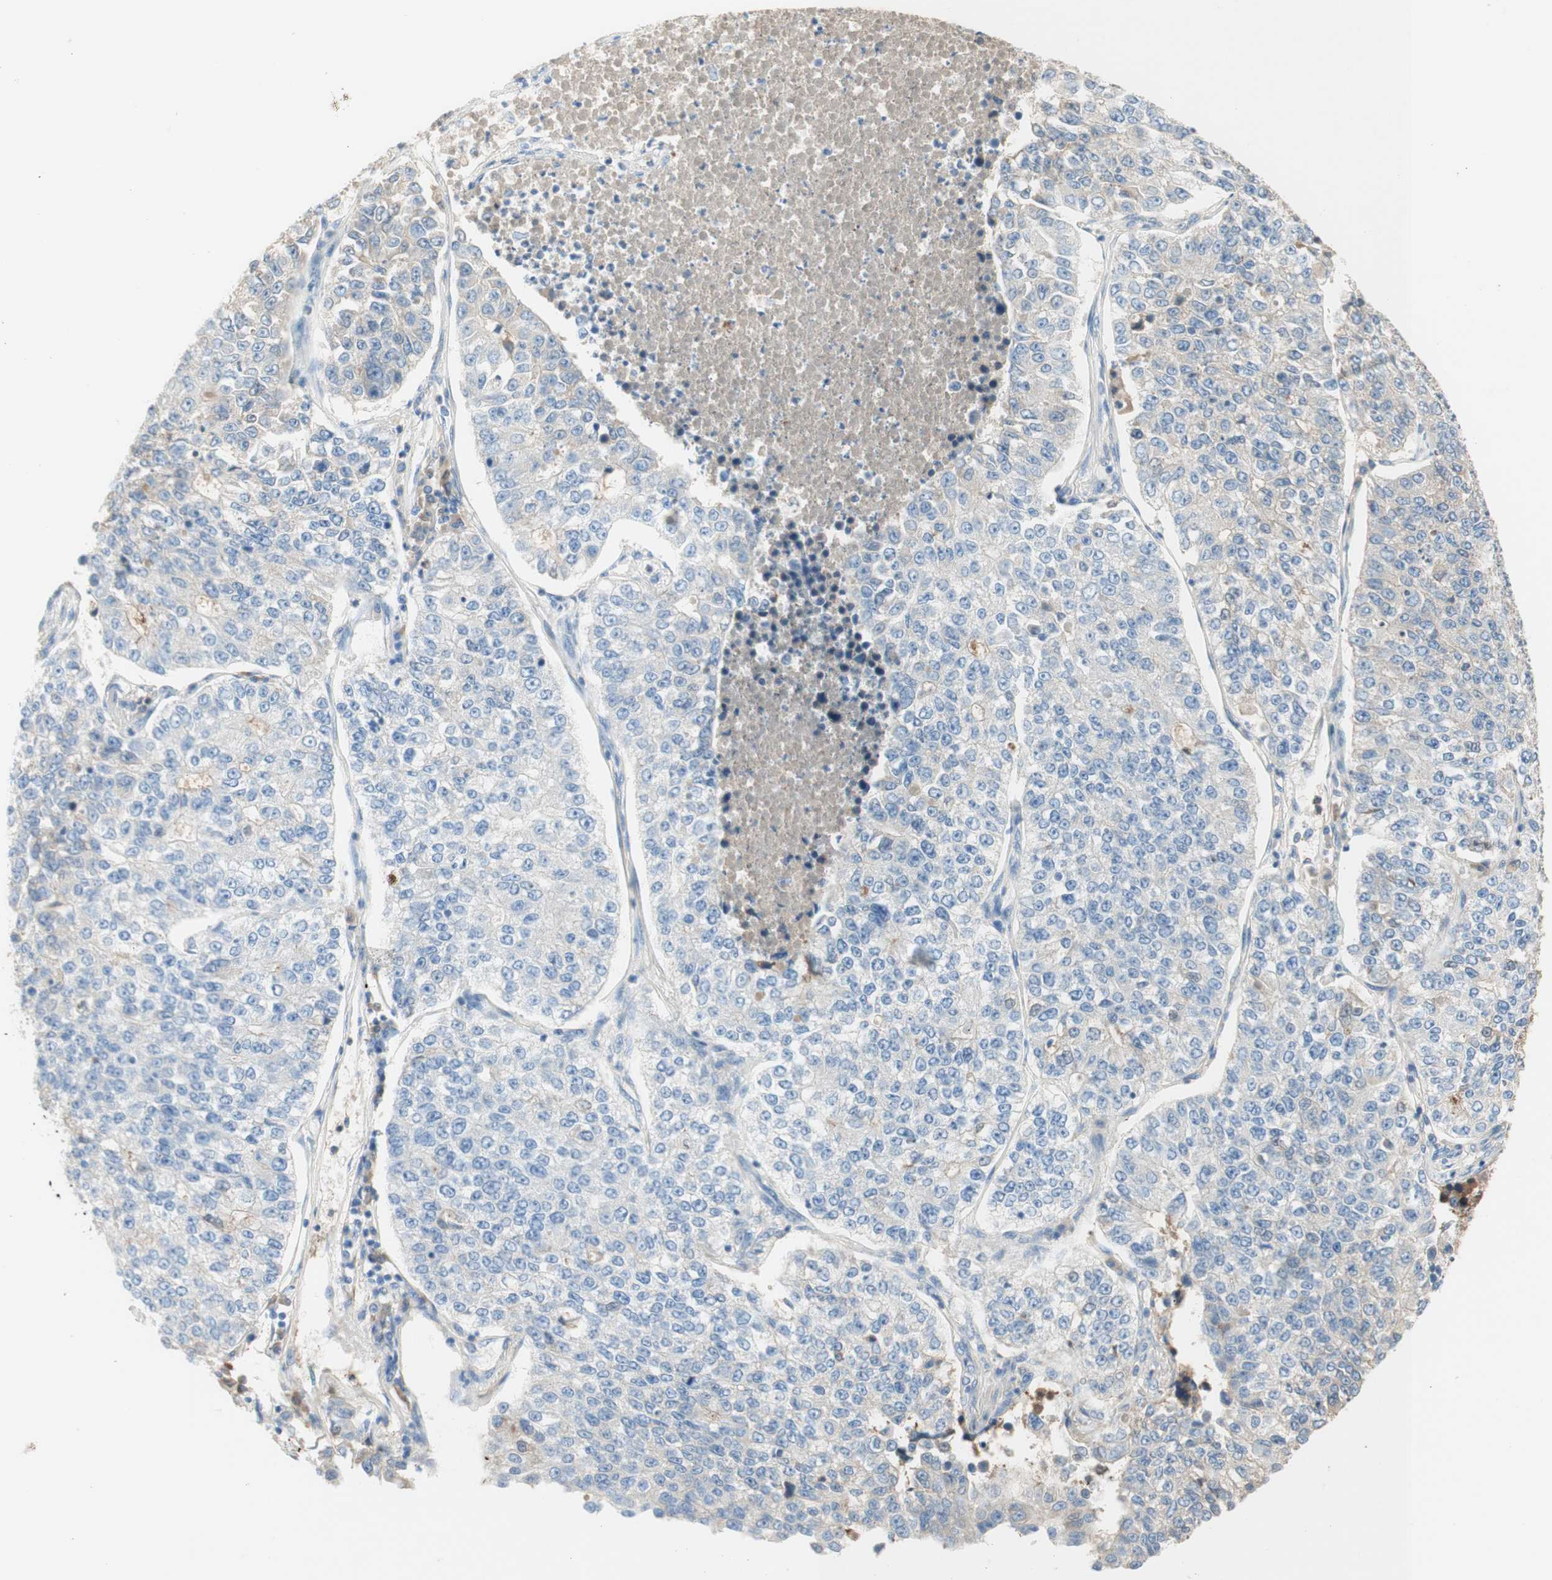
{"staining": {"intensity": "negative", "quantity": "none", "location": "none"}, "tissue": "lung cancer", "cell_type": "Tumor cells", "image_type": "cancer", "snomed": [{"axis": "morphology", "description": "Adenocarcinoma, NOS"}, {"axis": "topography", "description": "Lung"}], "caption": "Image shows no protein staining in tumor cells of lung cancer (adenocarcinoma) tissue.", "gene": "KNG1", "patient": {"sex": "male", "age": 49}}